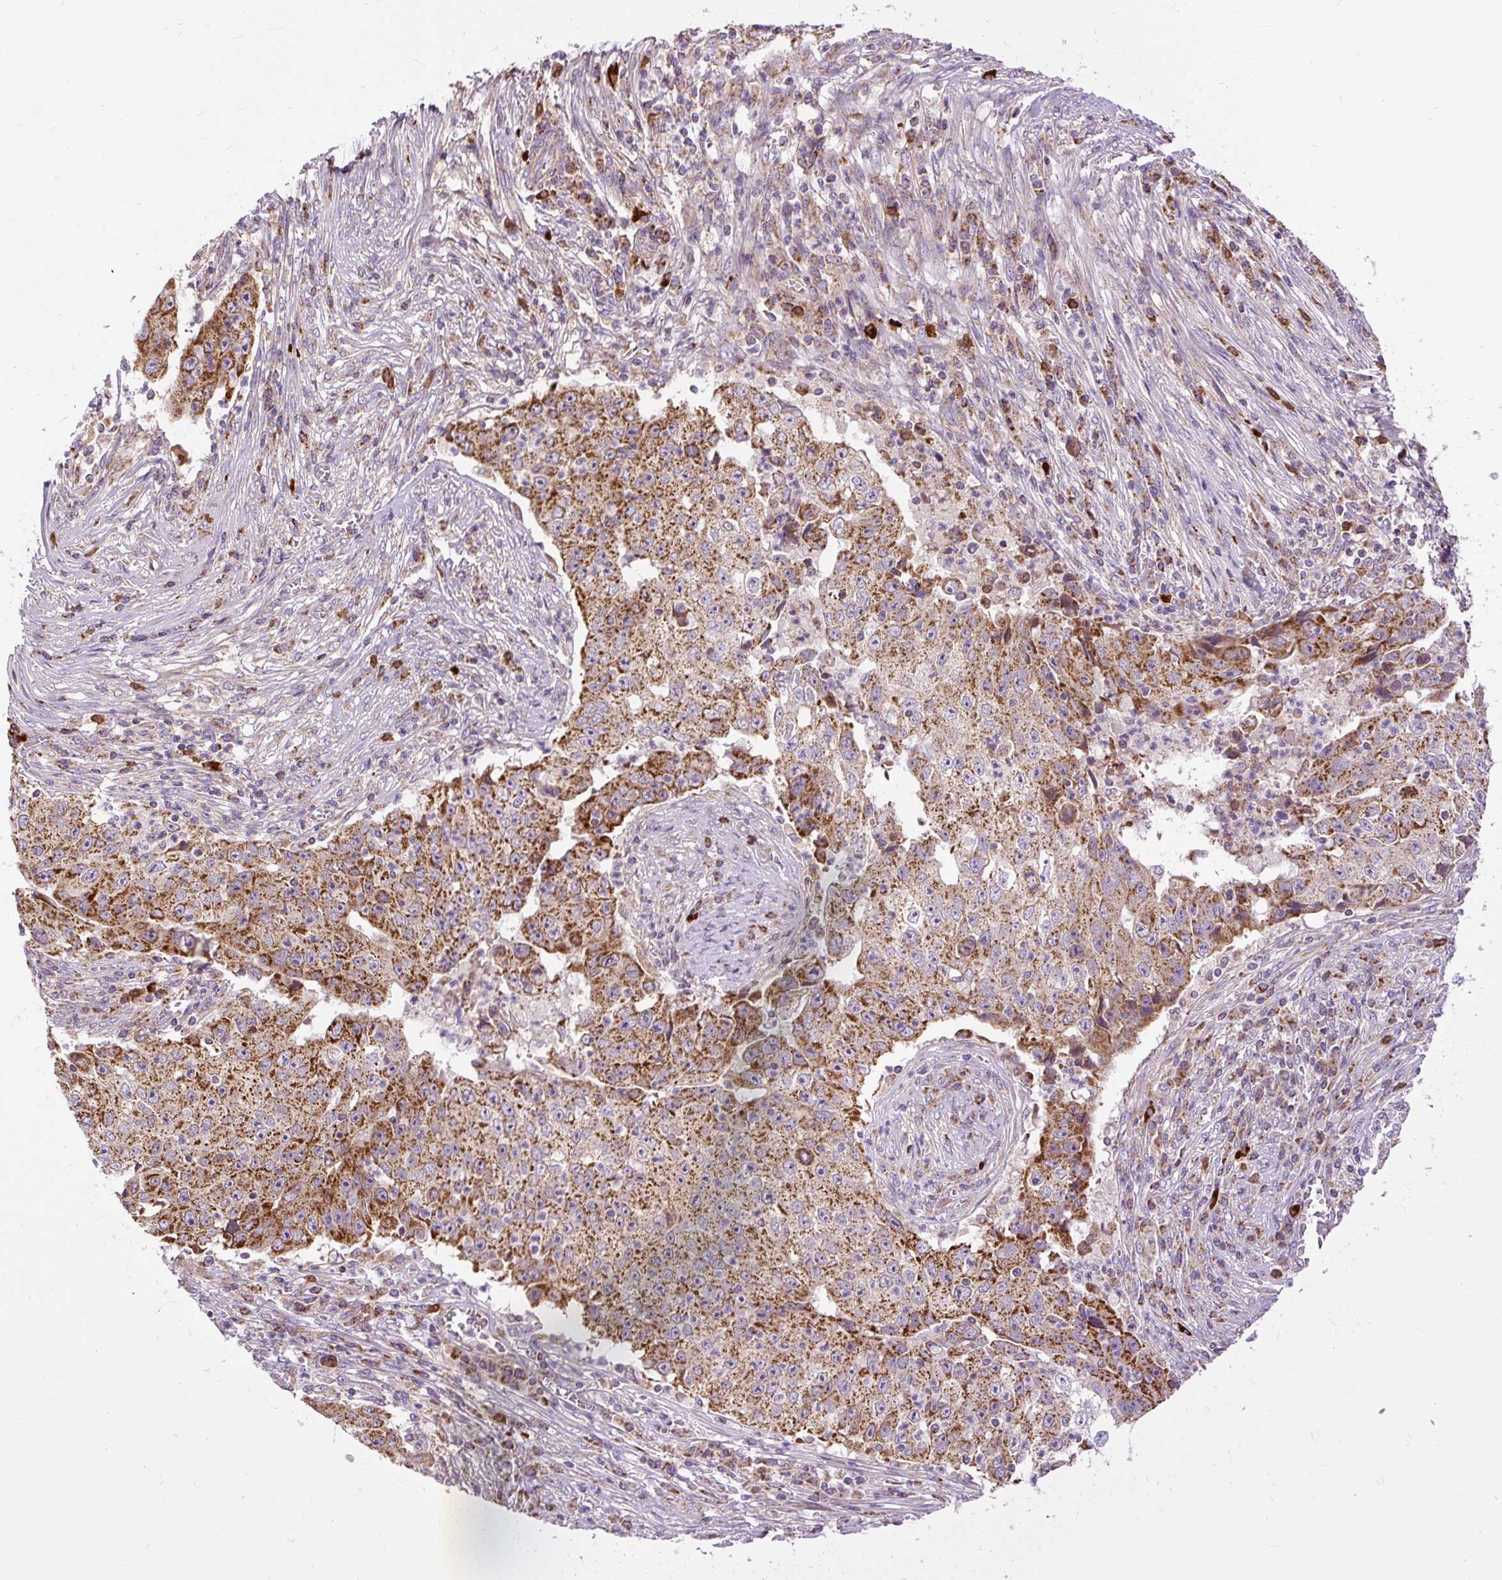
{"staining": {"intensity": "moderate", "quantity": ">75%", "location": "cytoplasmic/membranous"}, "tissue": "lung cancer", "cell_type": "Tumor cells", "image_type": "cancer", "snomed": [{"axis": "morphology", "description": "Squamous cell carcinoma, NOS"}, {"axis": "topography", "description": "Lung"}], "caption": "Immunohistochemical staining of lung cancer exhibits medium levels of moderate cytoplasmic/membranous protein expression in approximately >75% of tumor cells. Immunohistochemistry (ihc) stains the protein of interest in brown and the nuclei are stained blue.", "gene": "TM2D3", "patient": {"sex": "male", "age": 64}}